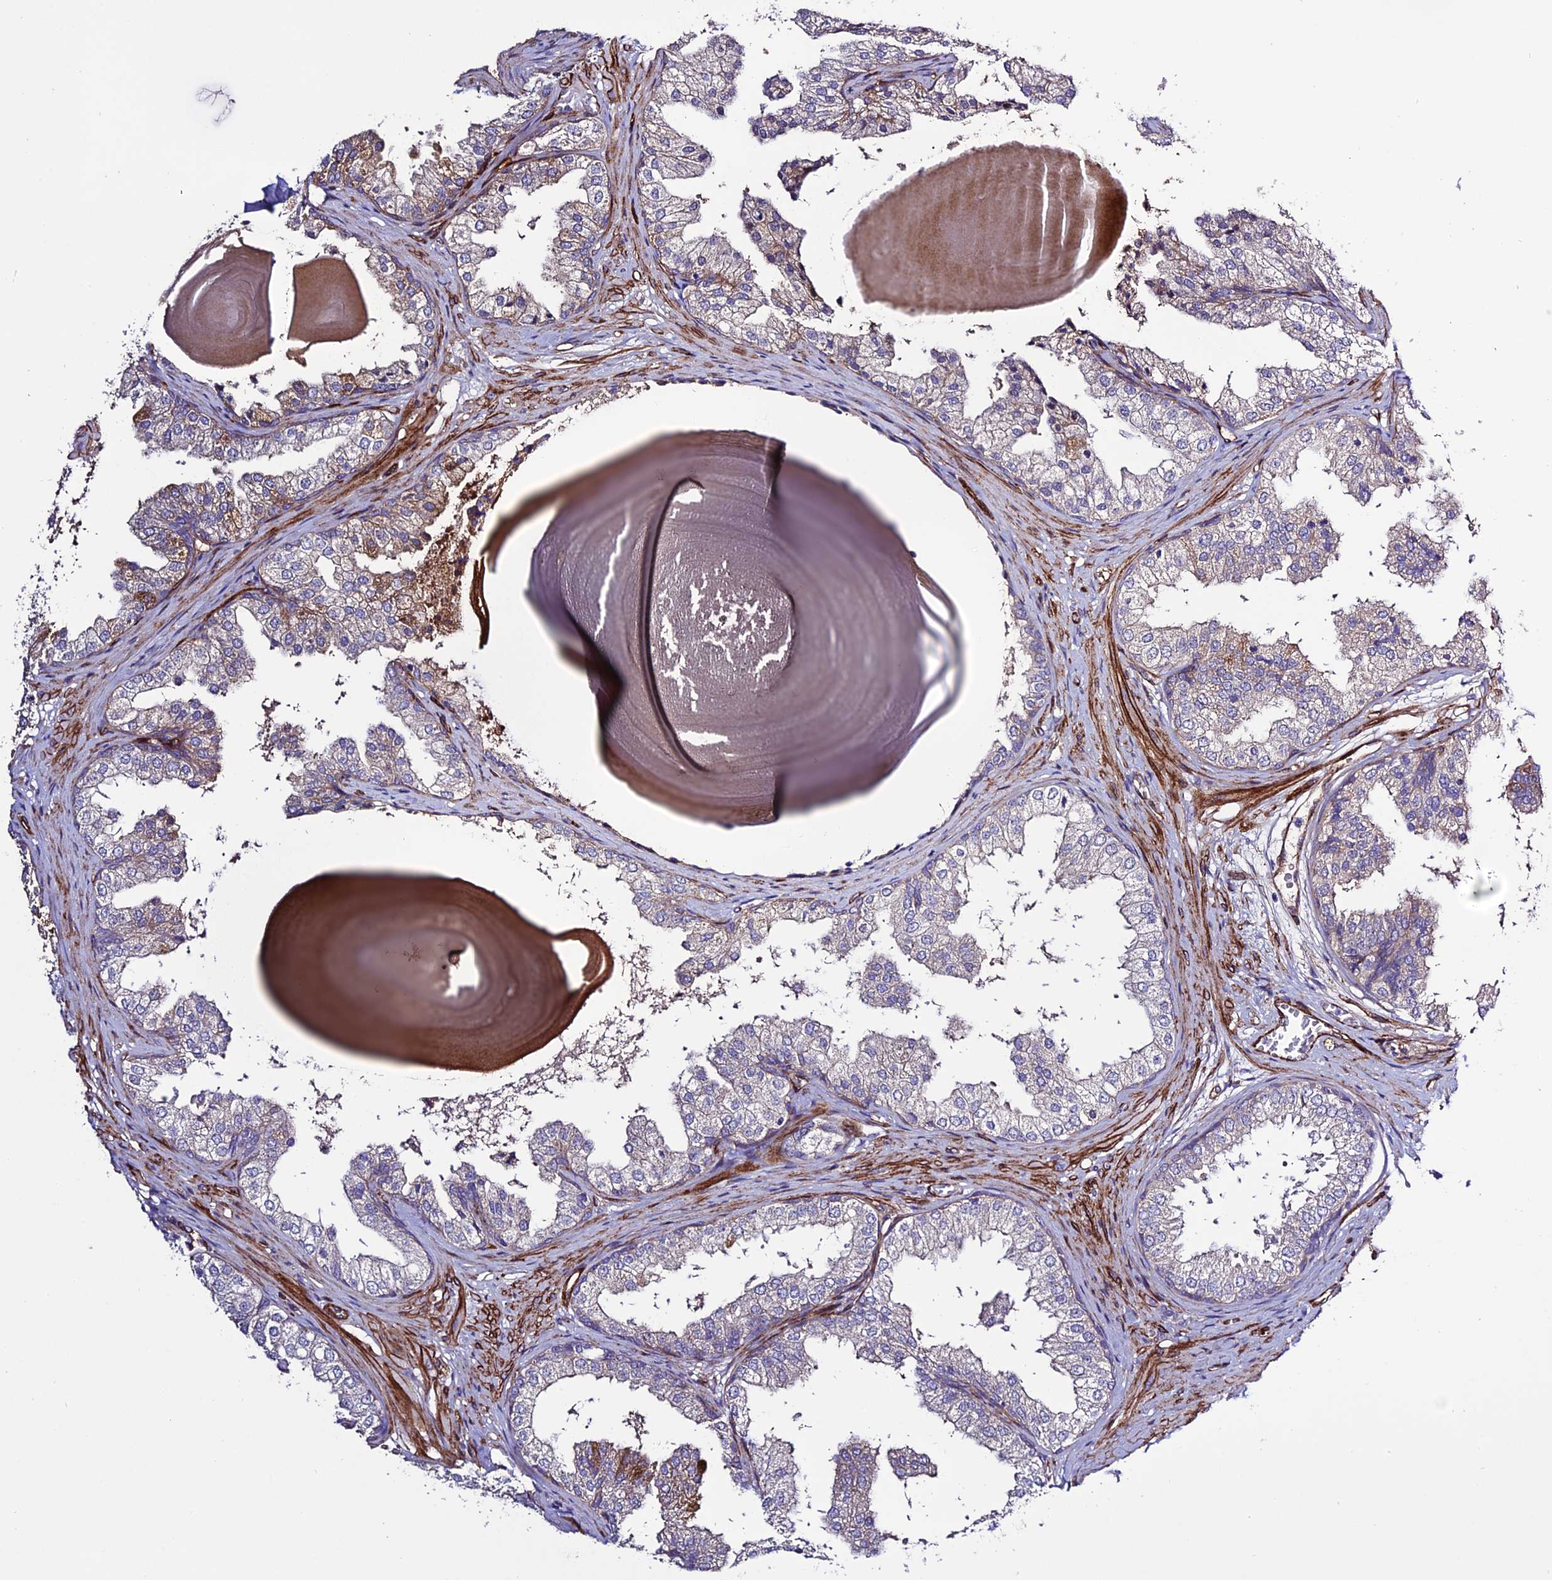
{"staining": {"intensity": "moderate", "quantity": "<25%", "location": "cytoplasmic/membranous"}, "tissue": "prostate", "cell_type": "Glandular cells", "image_type": "normal", "snomed": [{"axis": "morphology", "description": "Normal tissue, NOS"}, {"axis": "topography", "description": "Prostate"}], "caption": "This is a micrograph of immunohistochemistry (IHC) staining of unremarkable prostate, which shows moderate staining in the cytoplasmic/membranous of glandular cells.", "gene": "REX1BD", "patient": {"sex": "male", "age": 48}}